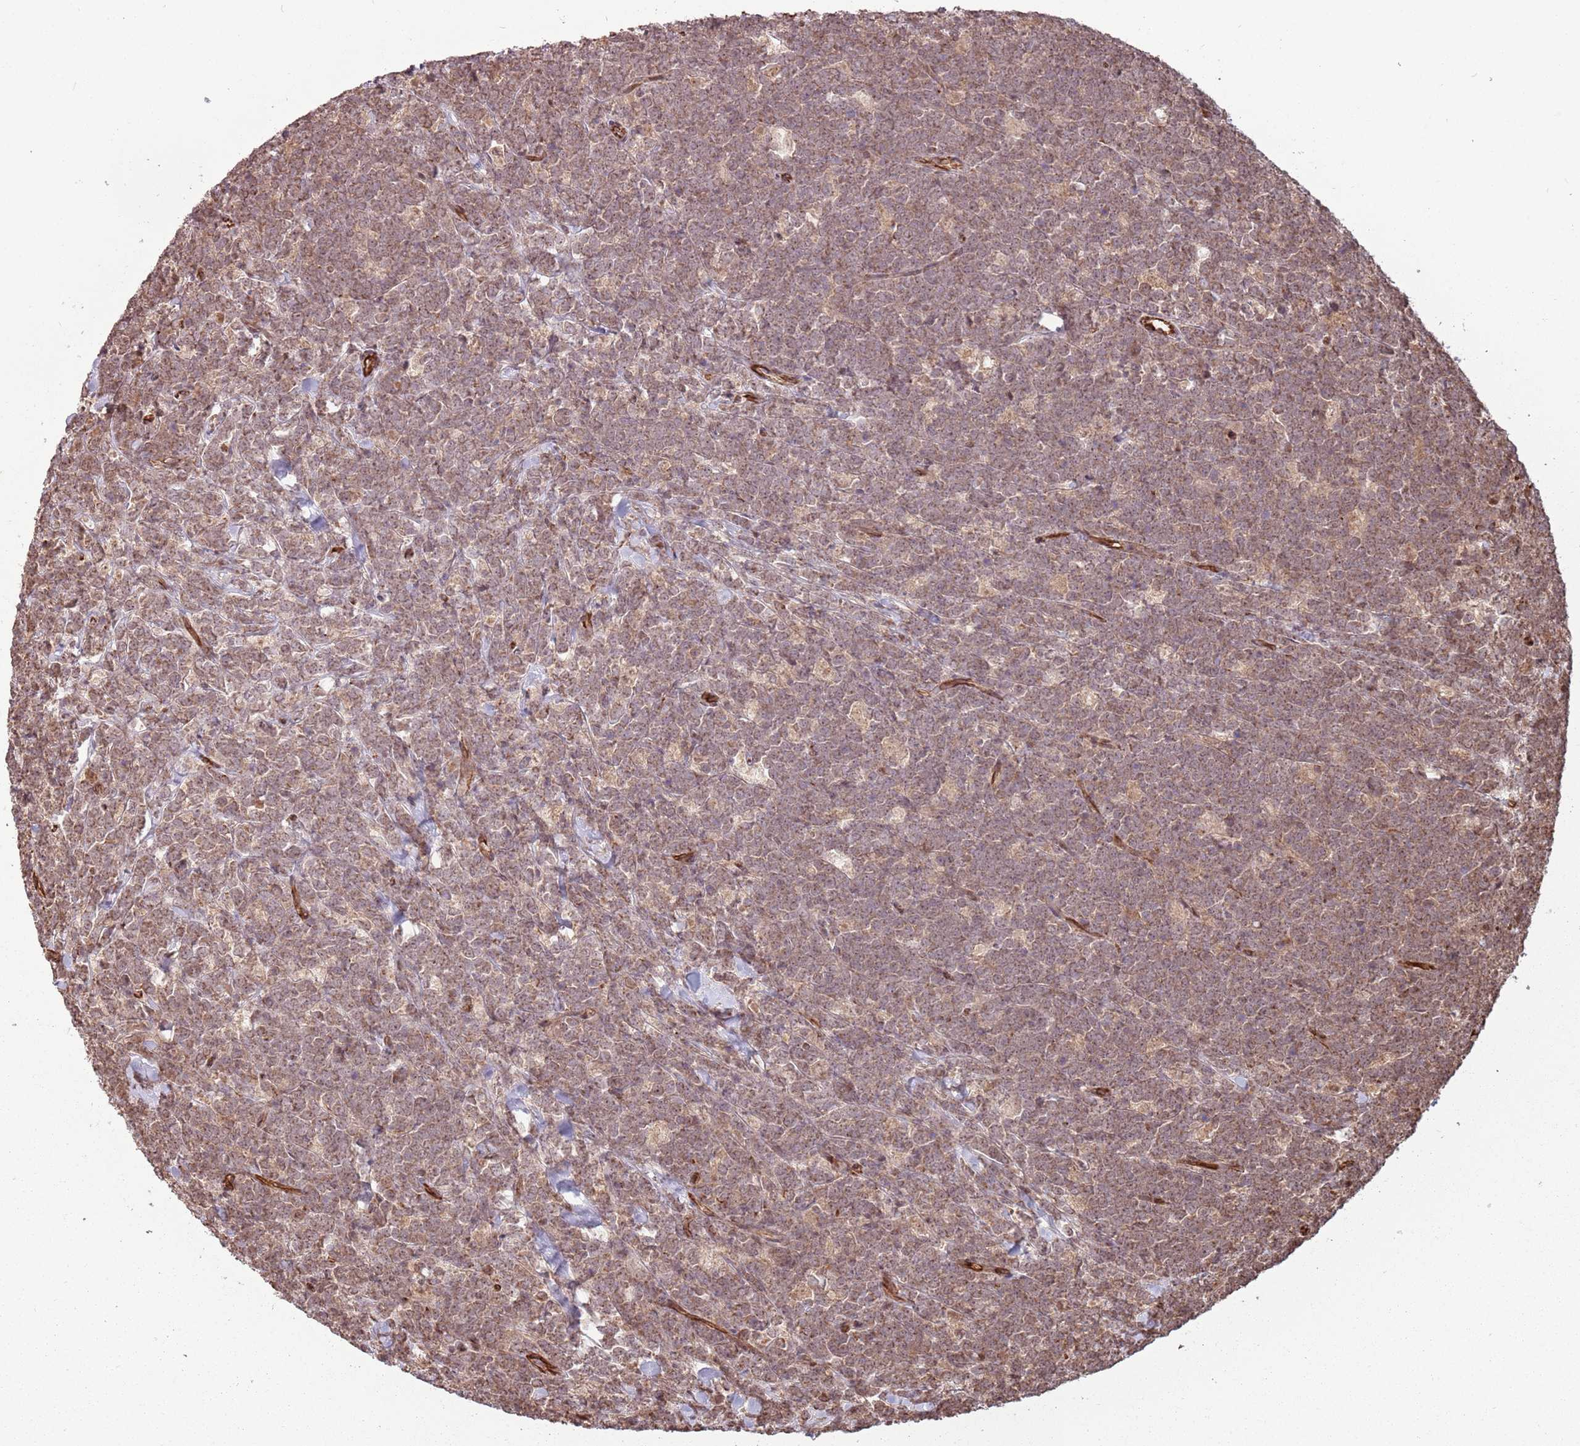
{"staining": {"intensity": "weak", "quantity": ">75%", "location": "cytoplasmic/membranous,nuclear"}, "tissue": "lymphoma", "cell_type": "Tumor cells", "image_type": "cancer", "snomed": [{"axis": "morphology", "description": "Malignant lymphoma, non-Hodgkin's type, High grade"}, {"axis": "topography", "description": "Small intestine"}], "caption": "Malignant lymphoma, non-Hodgkin's type (high-grade) stained with a brown dye displays weak cytoplasmic/membranous and nuclear positive expression in approximately >75% of tumor cells.", "gene": "ADAMTS3", "patient": {"sex": "male", "age": 8}}